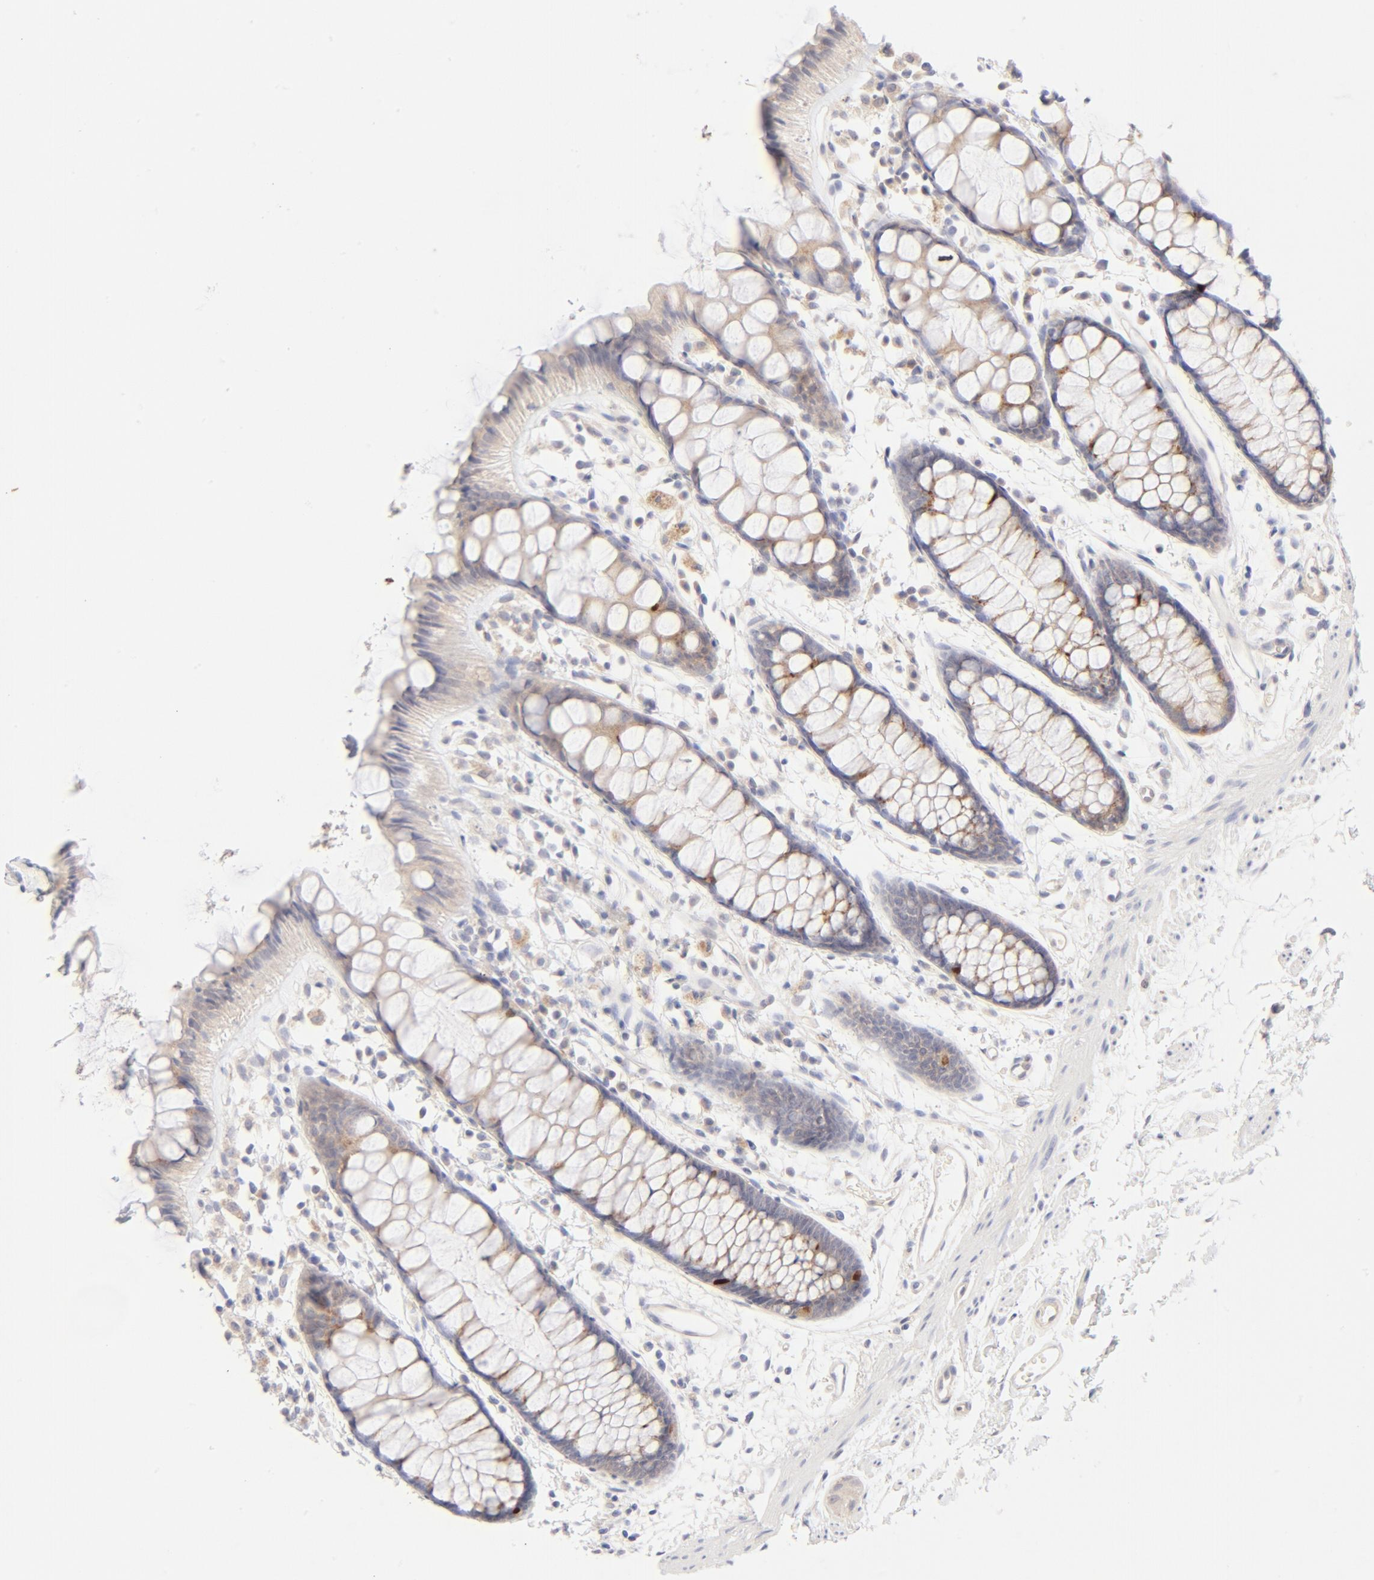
{"staining": {"intensity": "moderate", "quantity": "25%-75%", "location": "cytoplasmic/membranous"}, "tissue": "rectum", "cell_type": "Glandular cells", "image_type": "normal", "snomed": [{"axis": "morphology", "description": "Normal tissue, NOS"}, {"axis": "topography", "description": "Rectum"}], "caption": "Unremarkable rectum demonstrates moderate cytoplasmic/membranous positivity in about 25%-75% of glandular cells, visualized by immunohistochemistry.", "gene": "NKX2", "patient": {"sex": "female", "age": 66}}